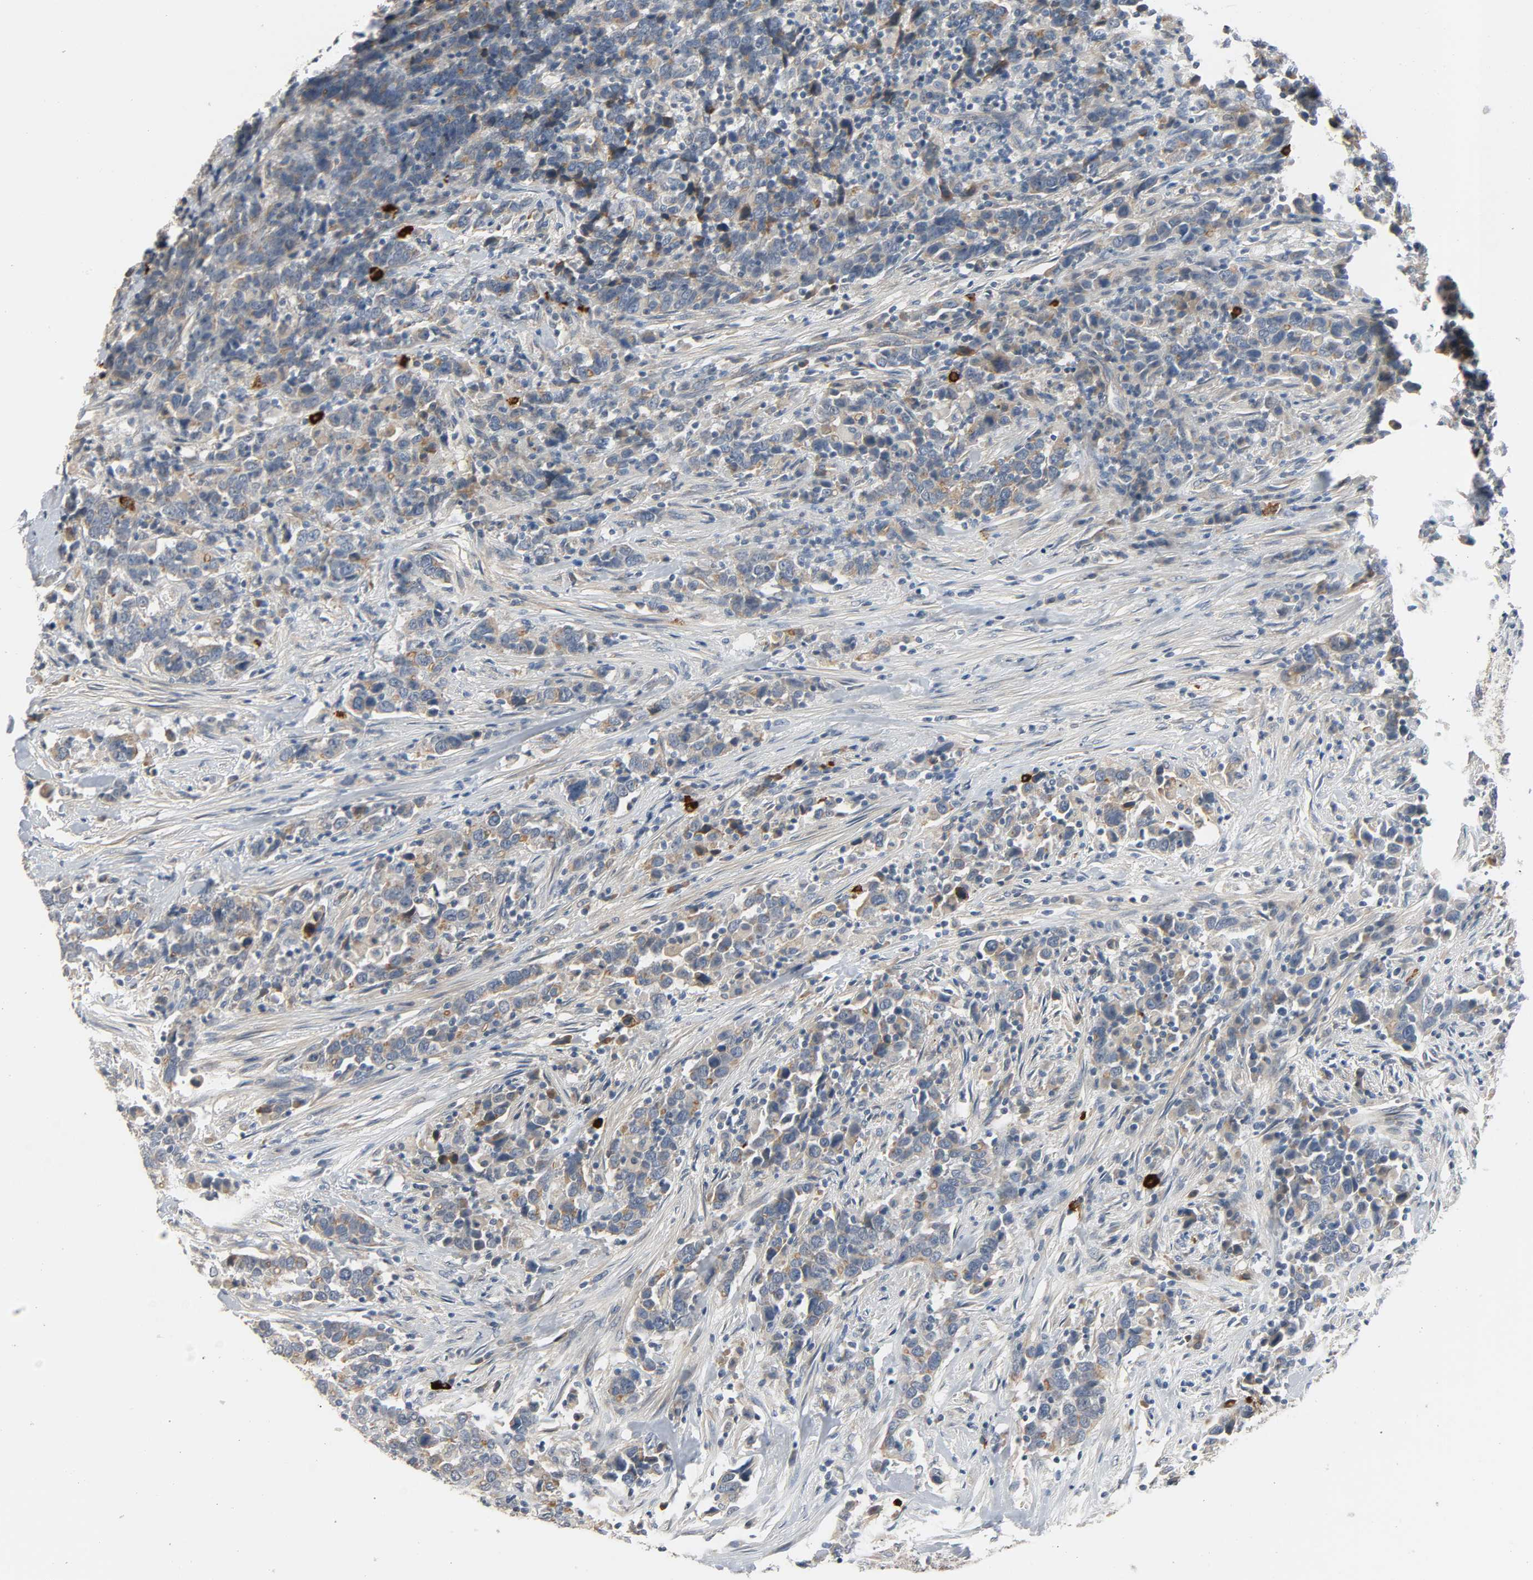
{"staining": {"intensity": "weak", "quantity": ">75%", "location": "cytoplasmic/membranous"}, "tissue": "urothelial cancer", "cell_type": "Tumor cells", "image_type": "cancer", "snomed": [{"axis": "morphology", "description": "Urothelial carcinoma, High grade"}, {"axis": "topography", "description": "Urinary bladder"}], "caption": "Weak cytoplasmic/membranous staining is seen in about >75% of tumor cells in urothelial cancer. (DAB = brown stain, brightfield microscopy at high magnification).", "gene": "LIMCH1", "patient": {"sex": "male", "age": 61}}